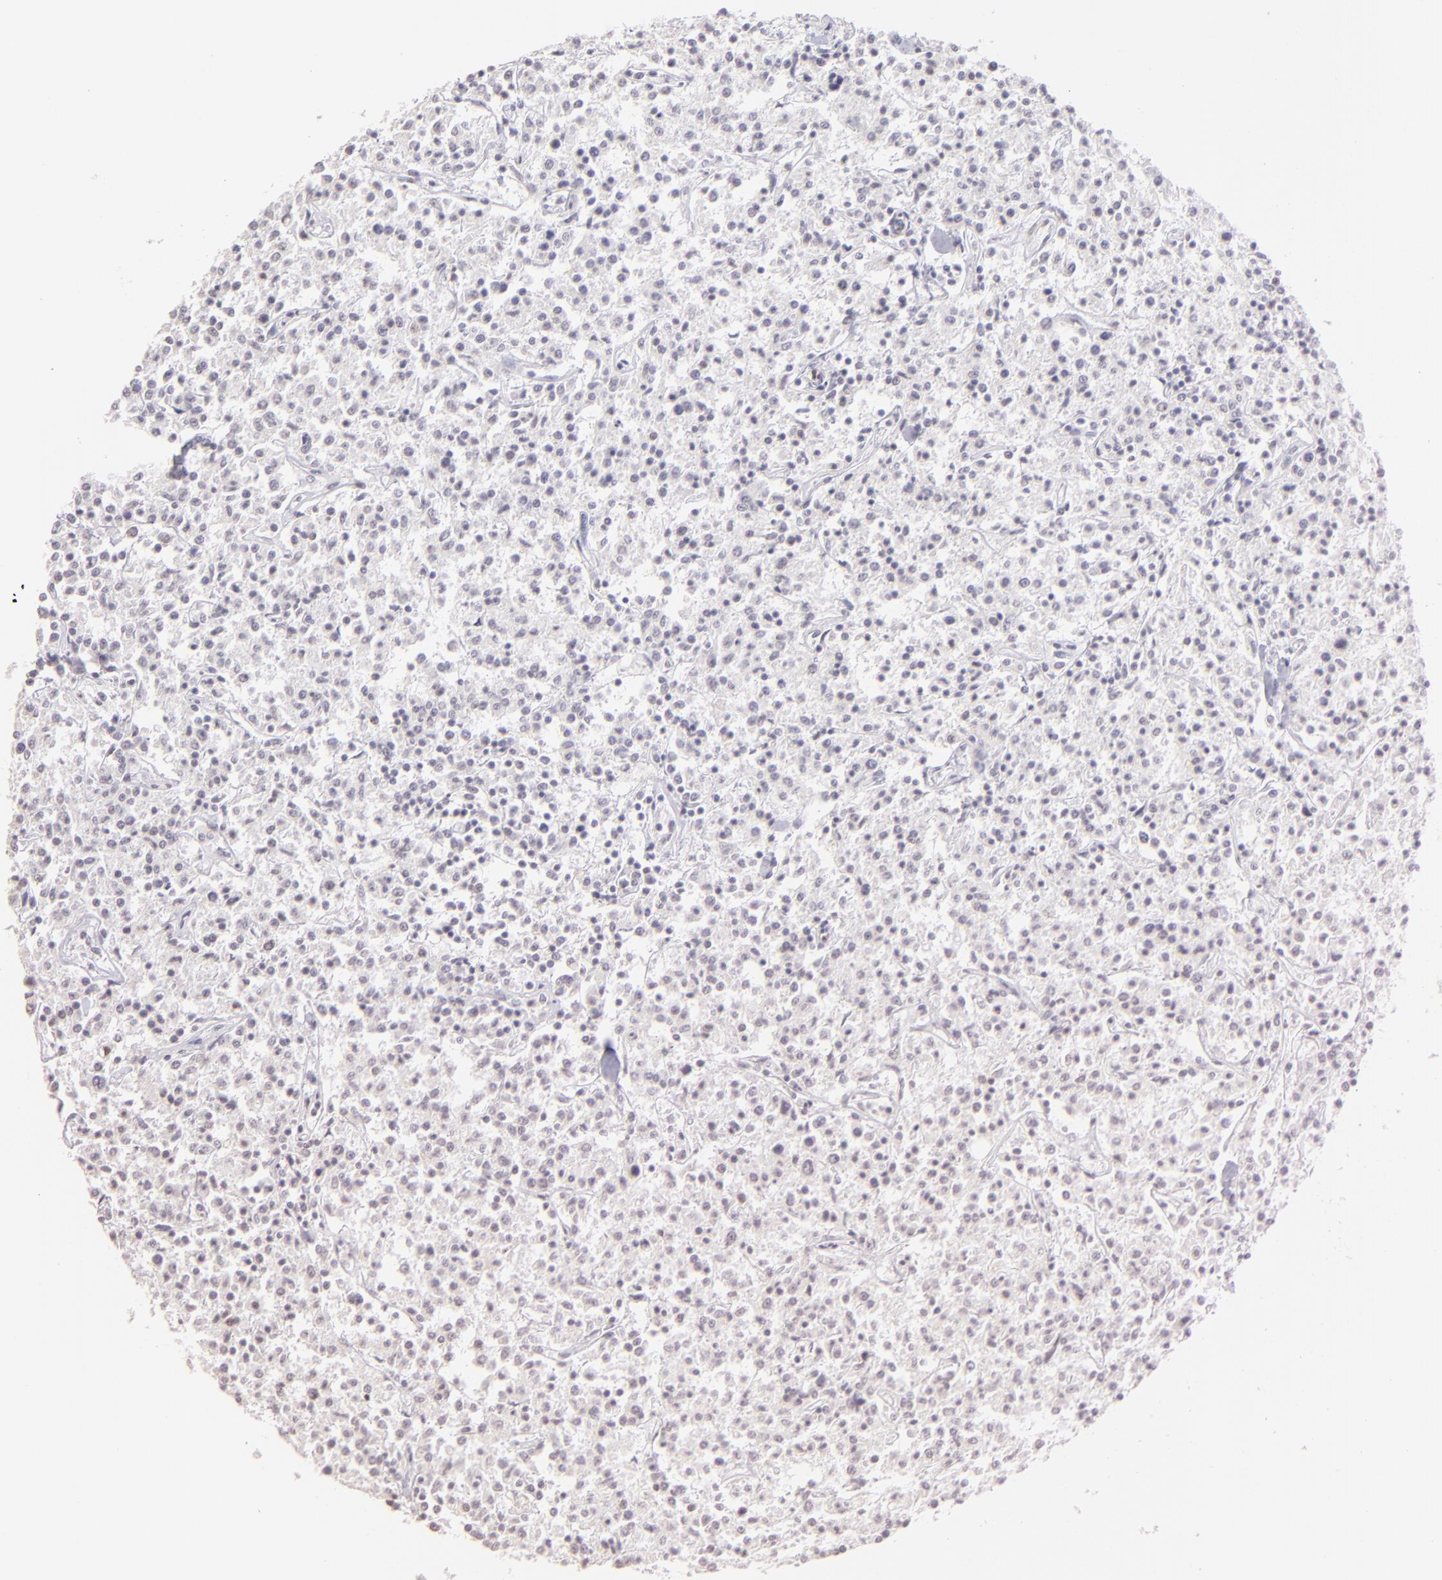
{"staining": {"intensity": "negative", "quantity": "none", "location": "none"}, "tissue": "lymphoma", "cell_type": "Tumor cells", "image_type": "cancer", "snomed": [{"axis": "morphology", "description": "Malignant lymphoma, non-Hodgkin's type, Low grade"}, {"axis": "topography", "description": "Small intestine"}], "caption": "There is no significant staining in tumor cells of low-grade malignant lymphoma, non-Hodgkin's type.", "gene": "MAGEA1", "patient": {"sex": "female", "age": 59}}